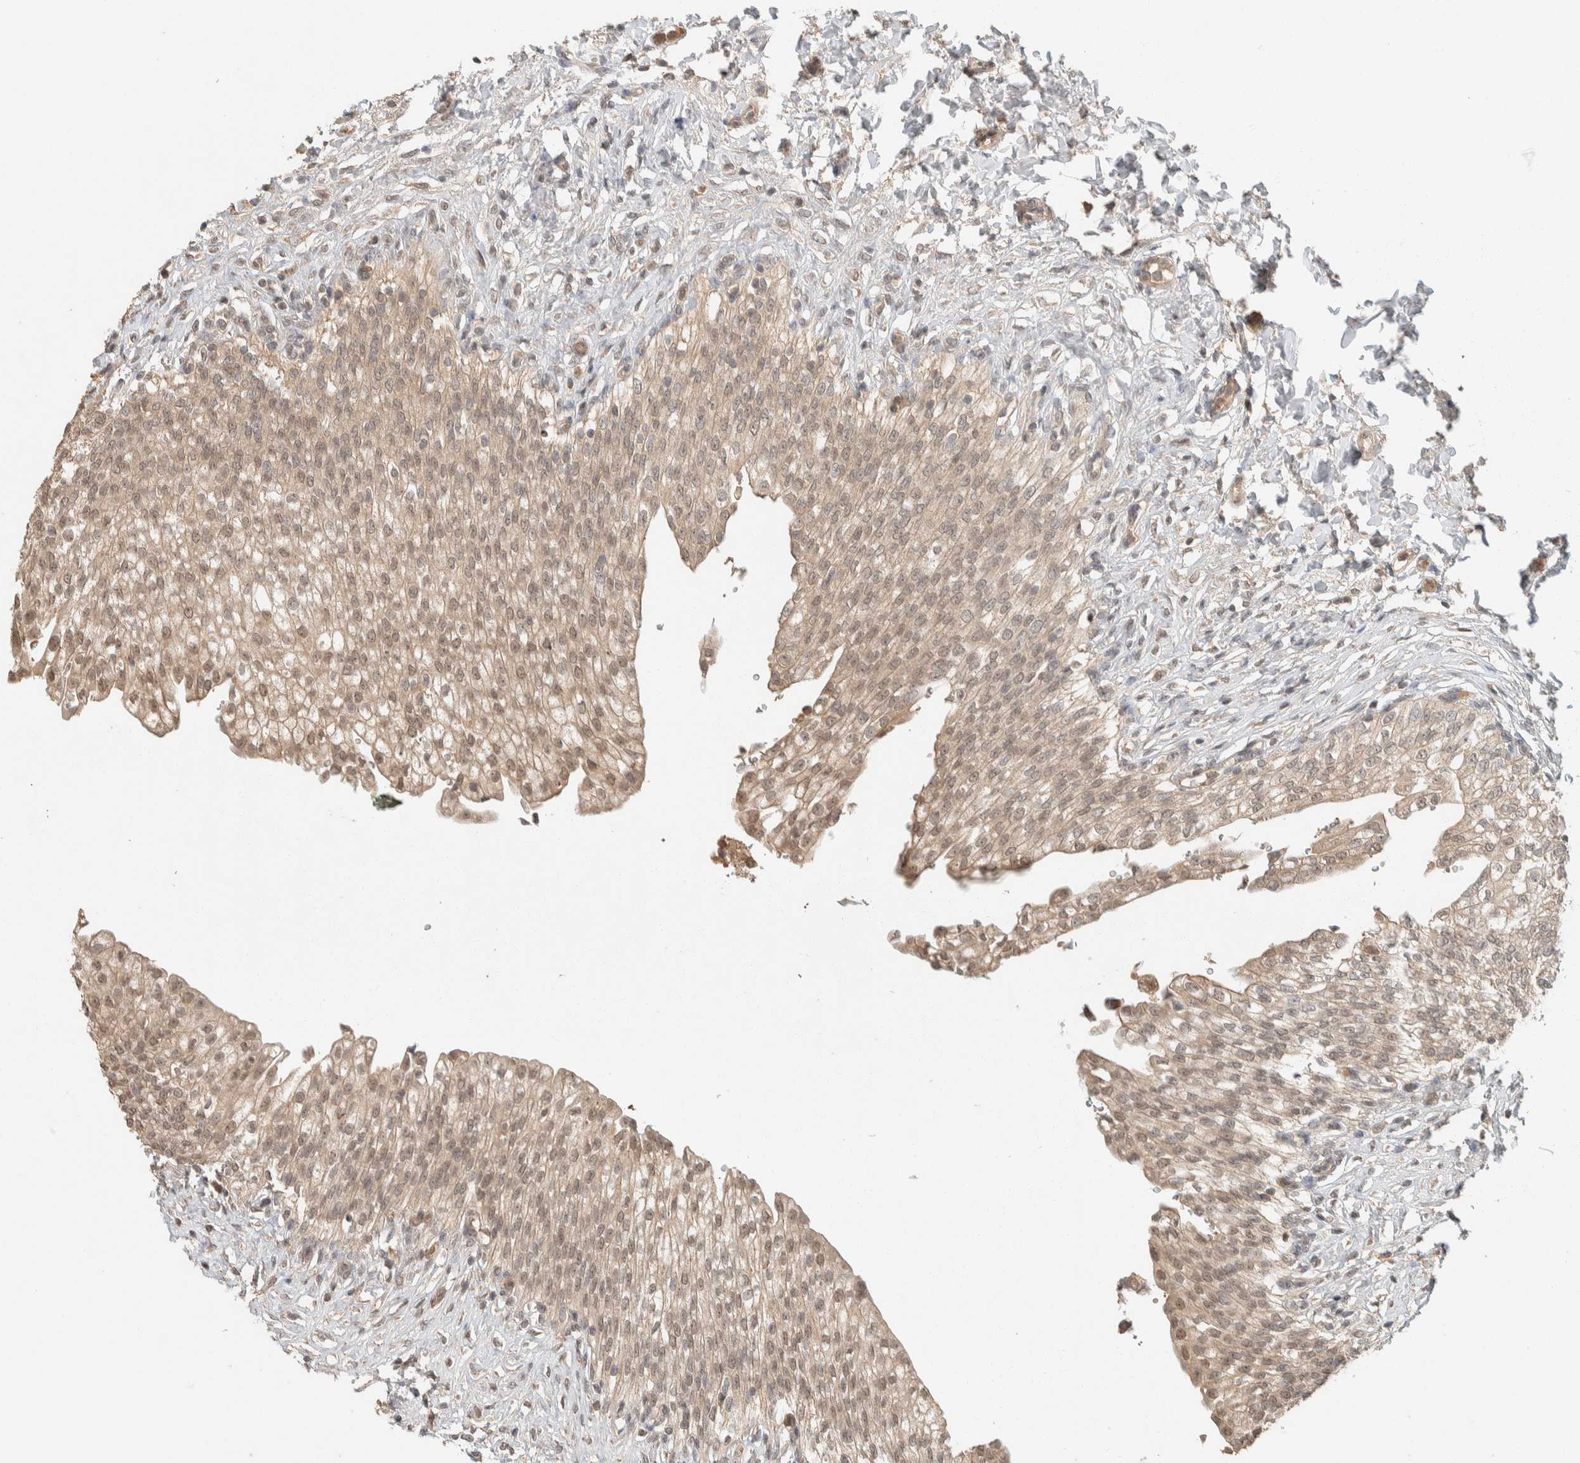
{"staining": {"intensity": "weak", "quantity": ">75%", "location": "cytoplasmic/membranous,nuclear"}, "tissue": "urinary bladder", "cell_type": "Urothelial cells", "image_type": "normal", "snomed": [{"axis": "morphology", "description": "Urothelial carcinoma, High grade"}, {"axis": "topography", "description": "Urinary bladder"}], "caption": "Urinary bladder stained with IHC demonstrates weak cytoplasmic/membranous,nuclear expression in about >75% of urothelial cells.", "gene": "ZNF567", "patient": {"sex": "male", "age": 46}}